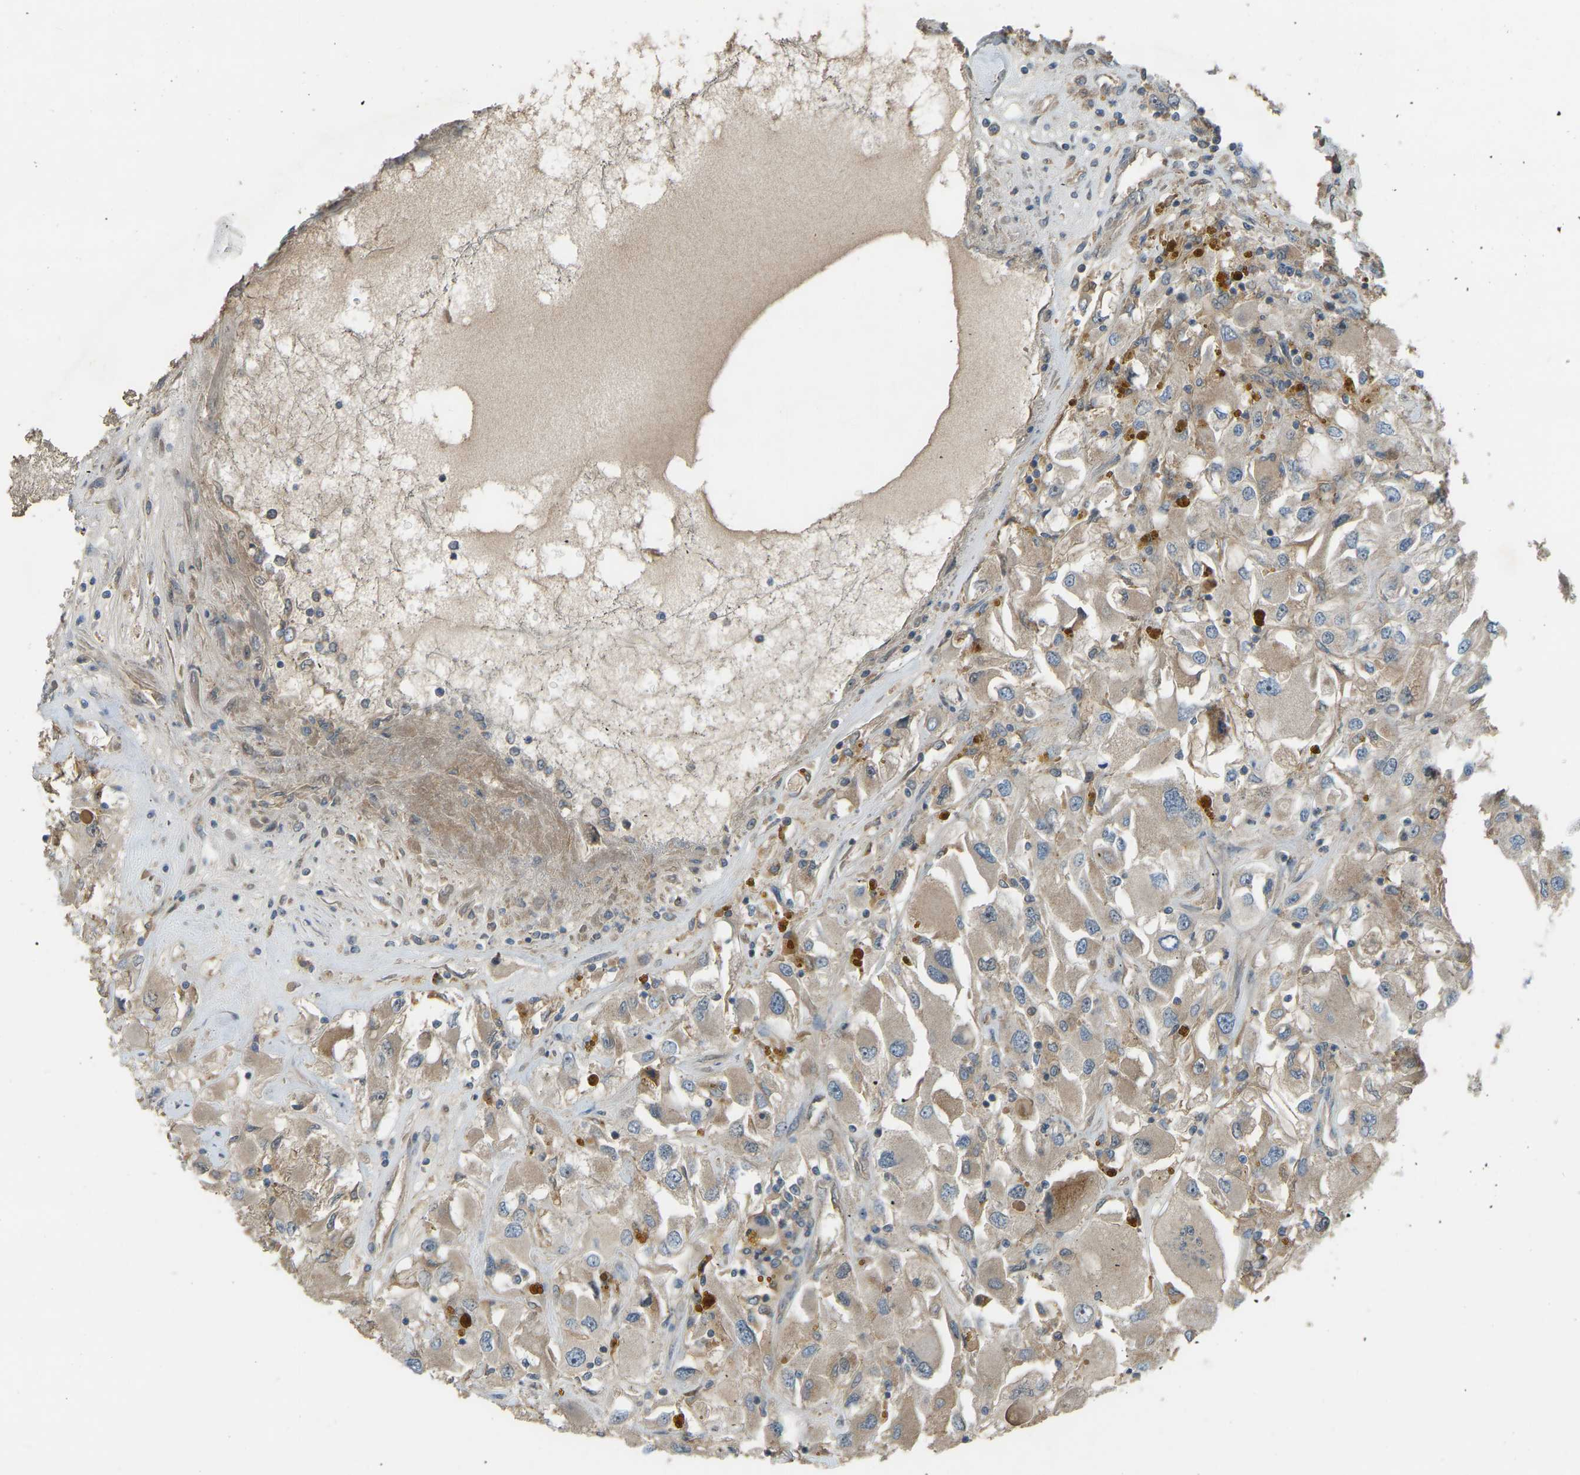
{"staining": {"intensity": "moderate", "quantity": ">75%", "location": "cytoplasmic/membranous"}, "tissue": "renal cancer", "cell_type": "Tumor cells", "image_type": "cancer", "snomed": [{"axis": "morphology", "description": "Adenocarcinoma, NOS"}, {"axis": "topography", "description": "Kidney"}], "caption": "Immunohistochemical staining of renal adenocarcinoma reveals medium levels of moderate cytoplasmic/membranous expression in approximately >75% of tumor cells.", "gene": "ZNF71", "patient": {"sex": "female", "age": 52}}